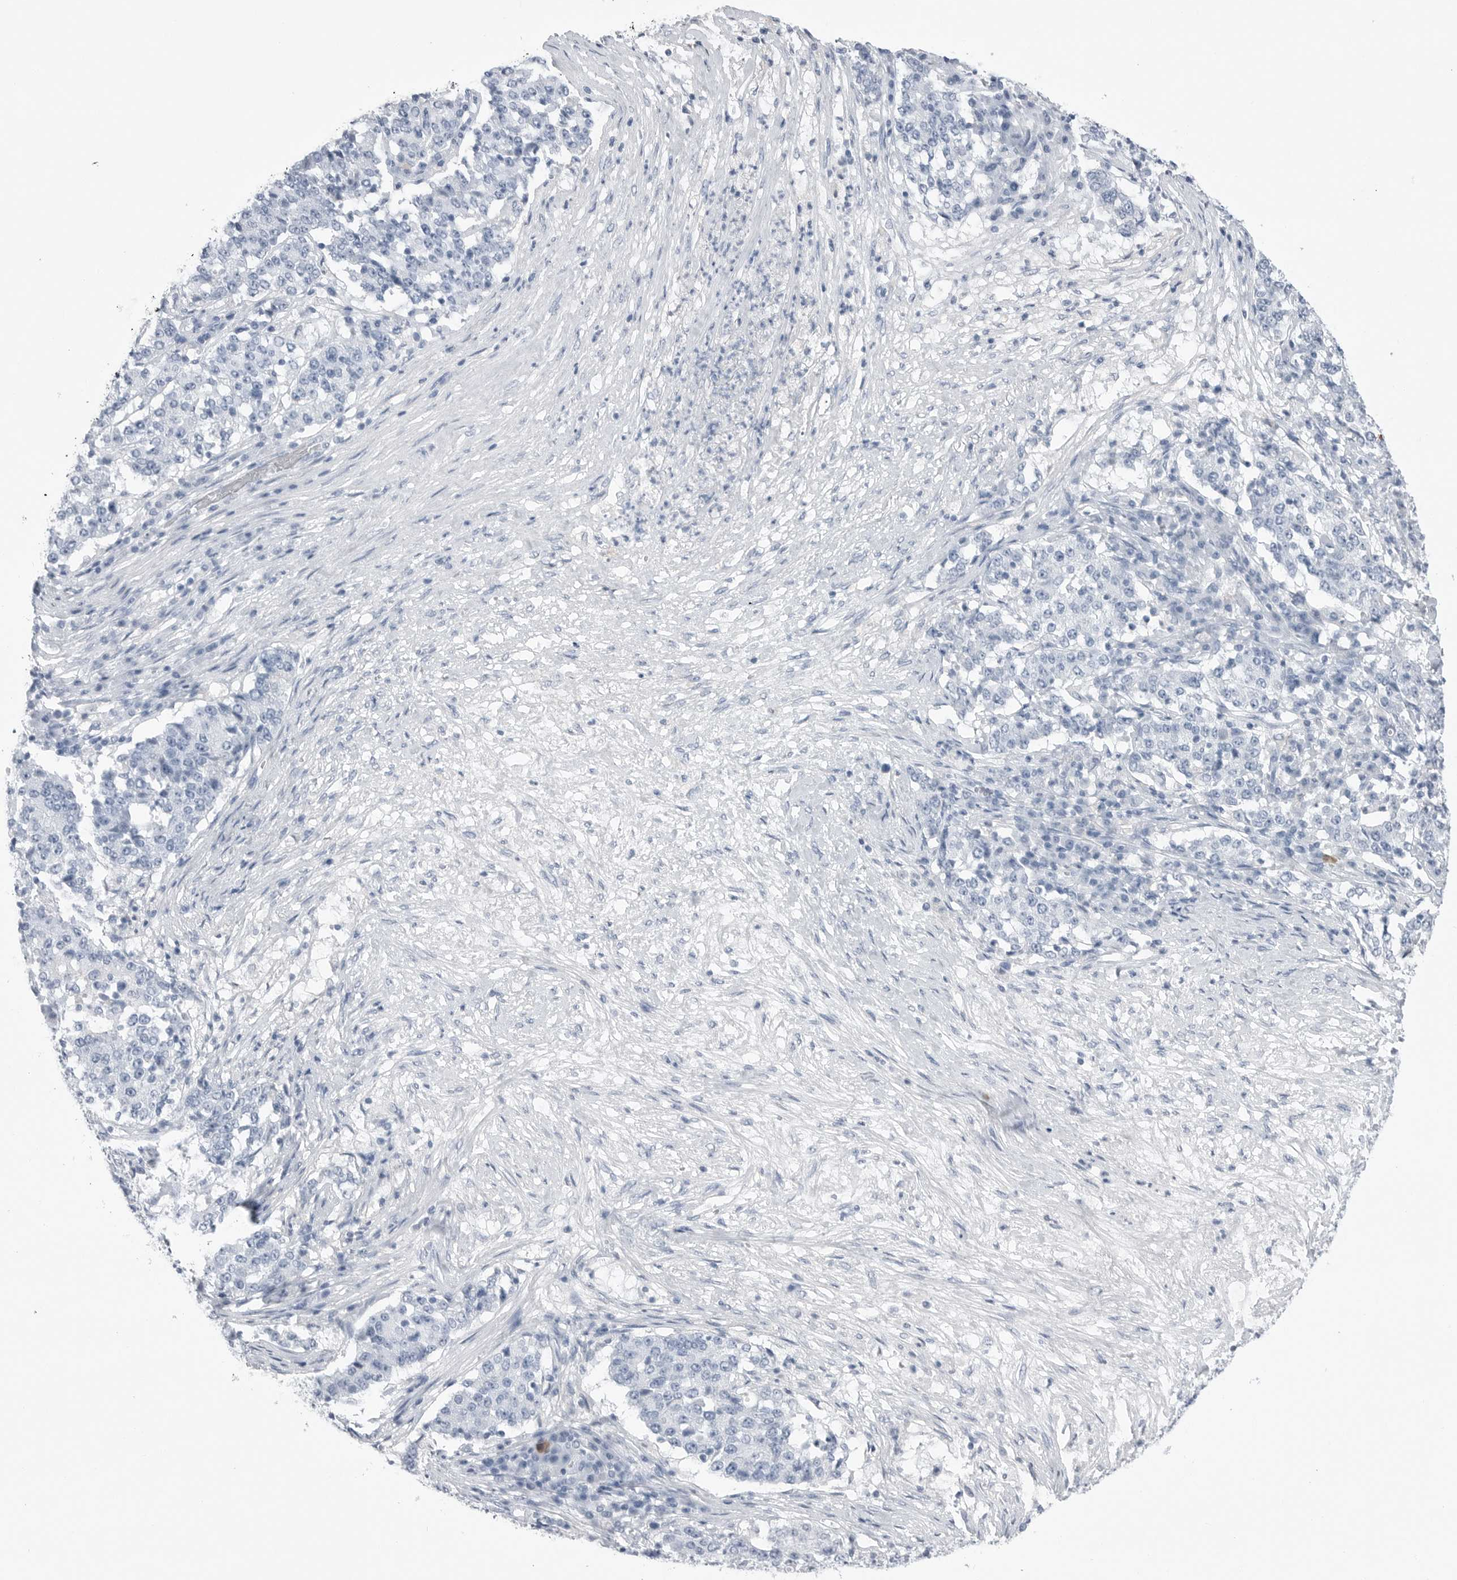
{"staining": {"intensity": "negative", "quantity": "none", "location": "none"}, "tissue": "stomach cancer", "cell_type": "Tumor cells", "image_type": "cancer", "snomed": [{"axis": "morphology", "description": "Adenocarcinoma, NOS"}, {"axis": "topography", "description": "Stomach"}], "caption": "Immunohistochemistry (IHC) micrograph of neoplastic tissue: stomach cancer stained with DAB (3,3'-diaminobenzidine) exhibits no significant protein staining in tumor cells. Nuclei are stained in blue.", "gene": "ABHD12", "patient": {"sex": "male", "age": 59}}